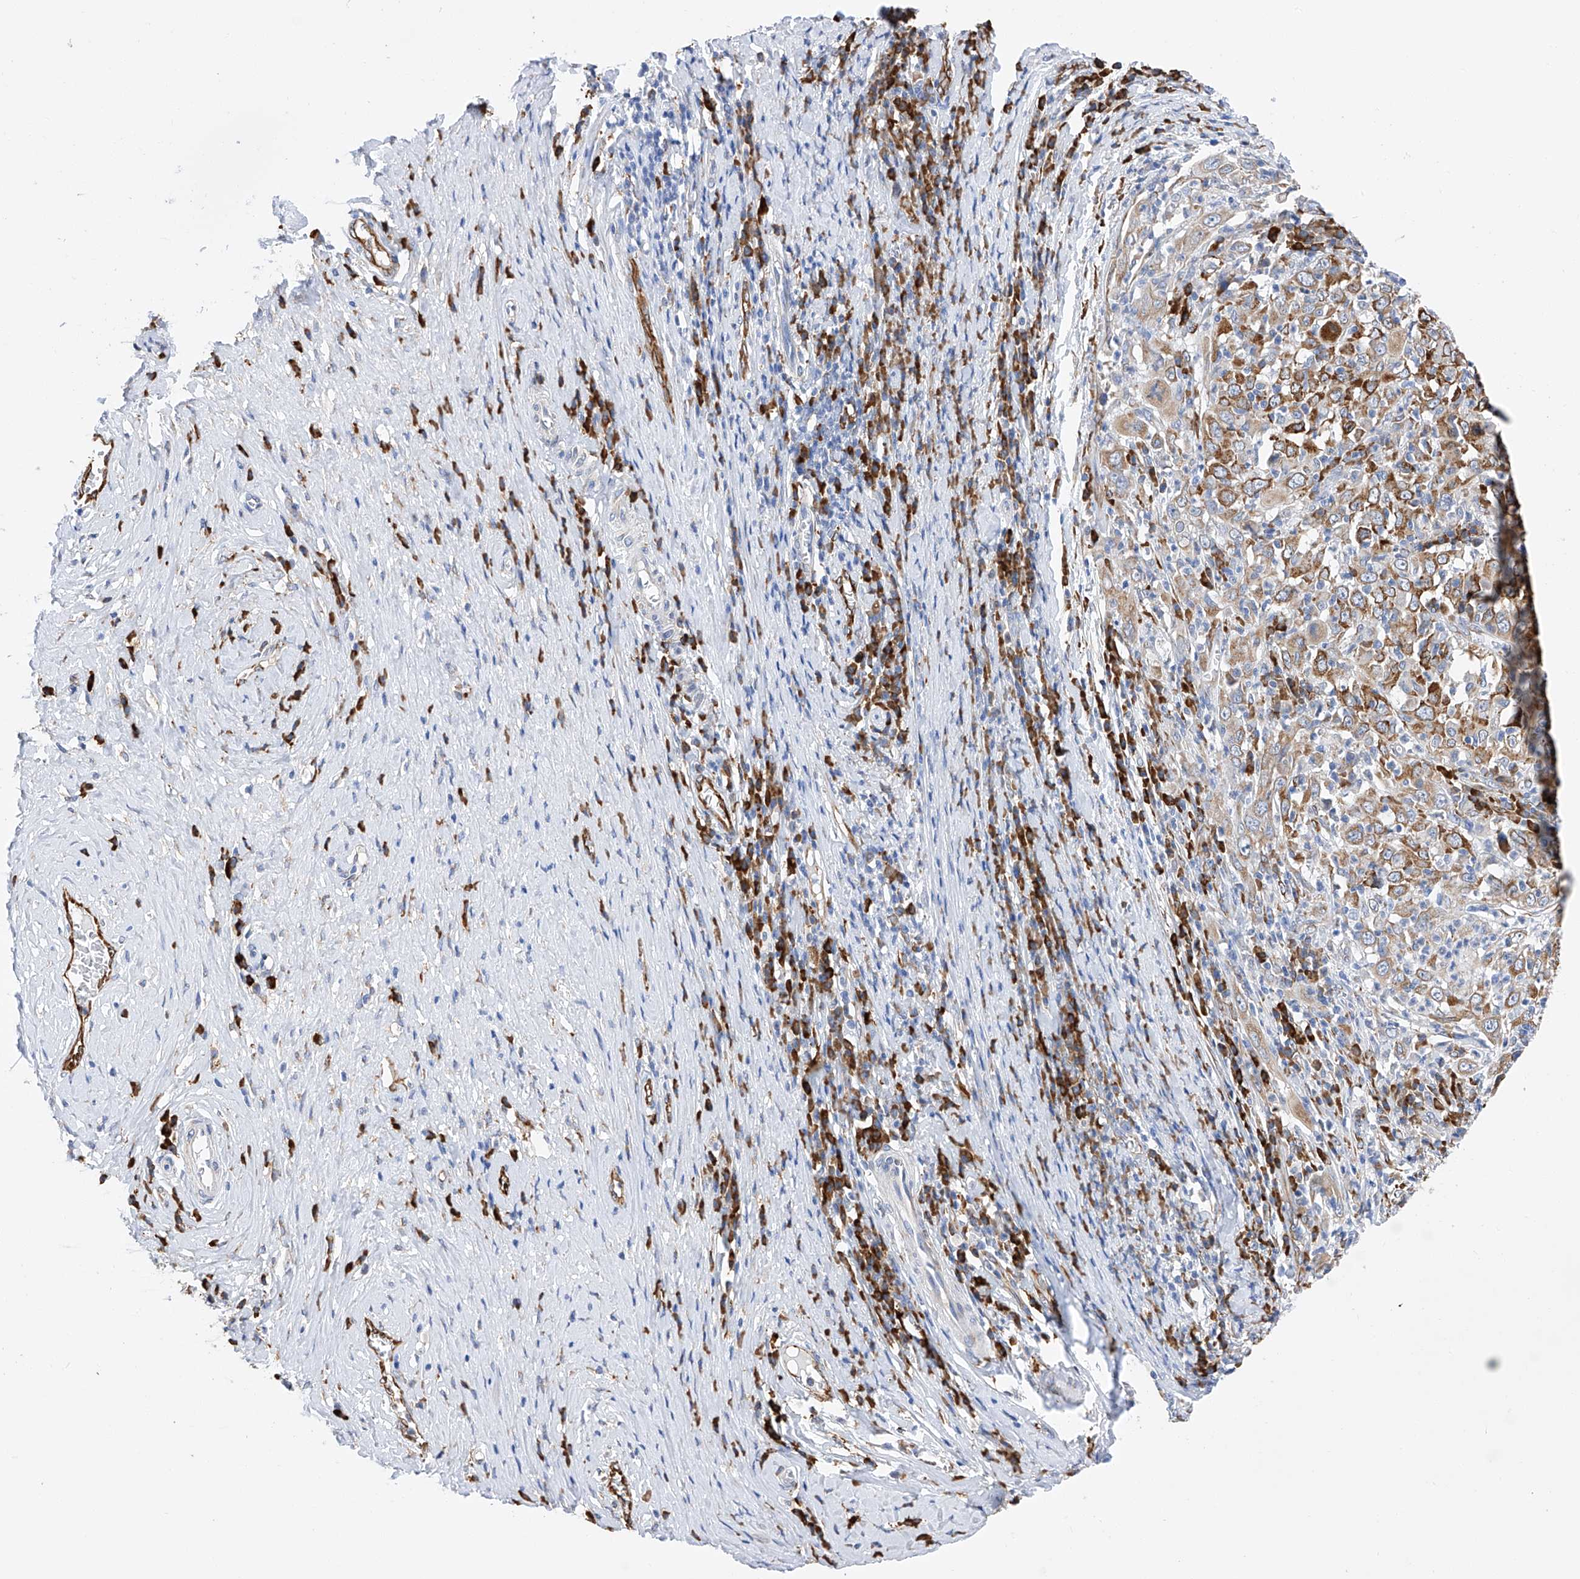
{"staining": {"intensity": "moderate", "quantity": "25%-75%", "location": "cytoplasmic/membranous"}, "tissue": "cervical cancer", "cell_type": "Tumor cells", "image_type": "cancer", "snomed": [{"axis": "morphology", "description": "Squamous cell carcinoma, NOS"}, {"axis": "topography", "description": "Cervix"}], "caption": "IHC (DAB) staining of cervical squamous cell carcinoma exhibits moderate cytoplasmic/membranous protein positivity in about 25%-75% of tumor cells.", "gene": "PDIA5", "patient": {"sex": "female", "age": 46}}